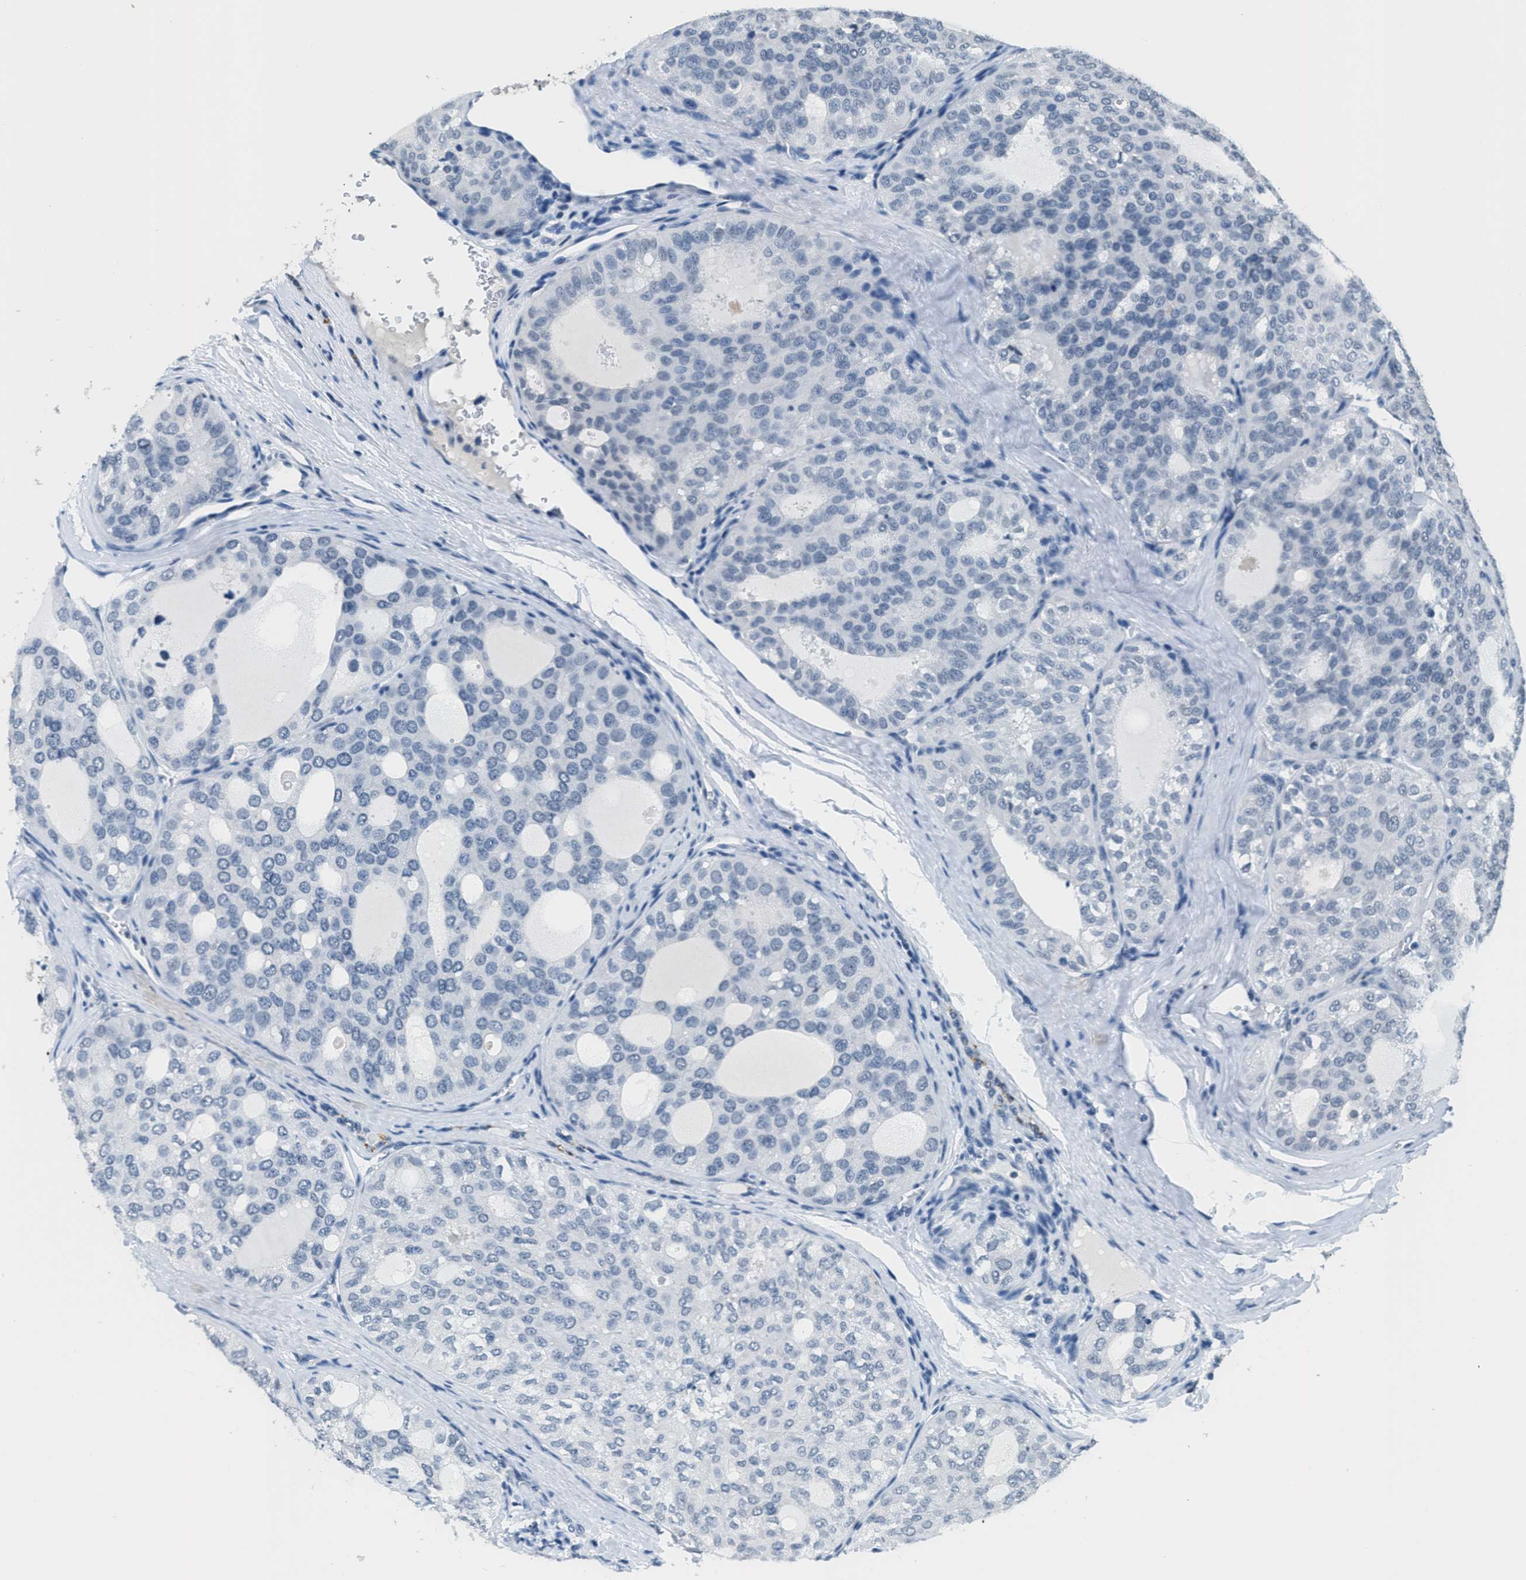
{"staining": {"intensity": "negative", "quantity": "none", "location": "none"}, "tissue": "thyroid cancer", "cell_type": "Tumor cells", "image_type": "cancer", "snomed": [{"axis": "morphology", "description": "Follicular adenoma carcinoma, NOS"}, {"axis": "topography", "description": "Thyroid gland"}], "caption": "Tumor cells are negative for protein expression in human thyroid follicular adenoma carcinoma.", "gene": "CA4", "patient": {"sex": "male", "age": 75}}